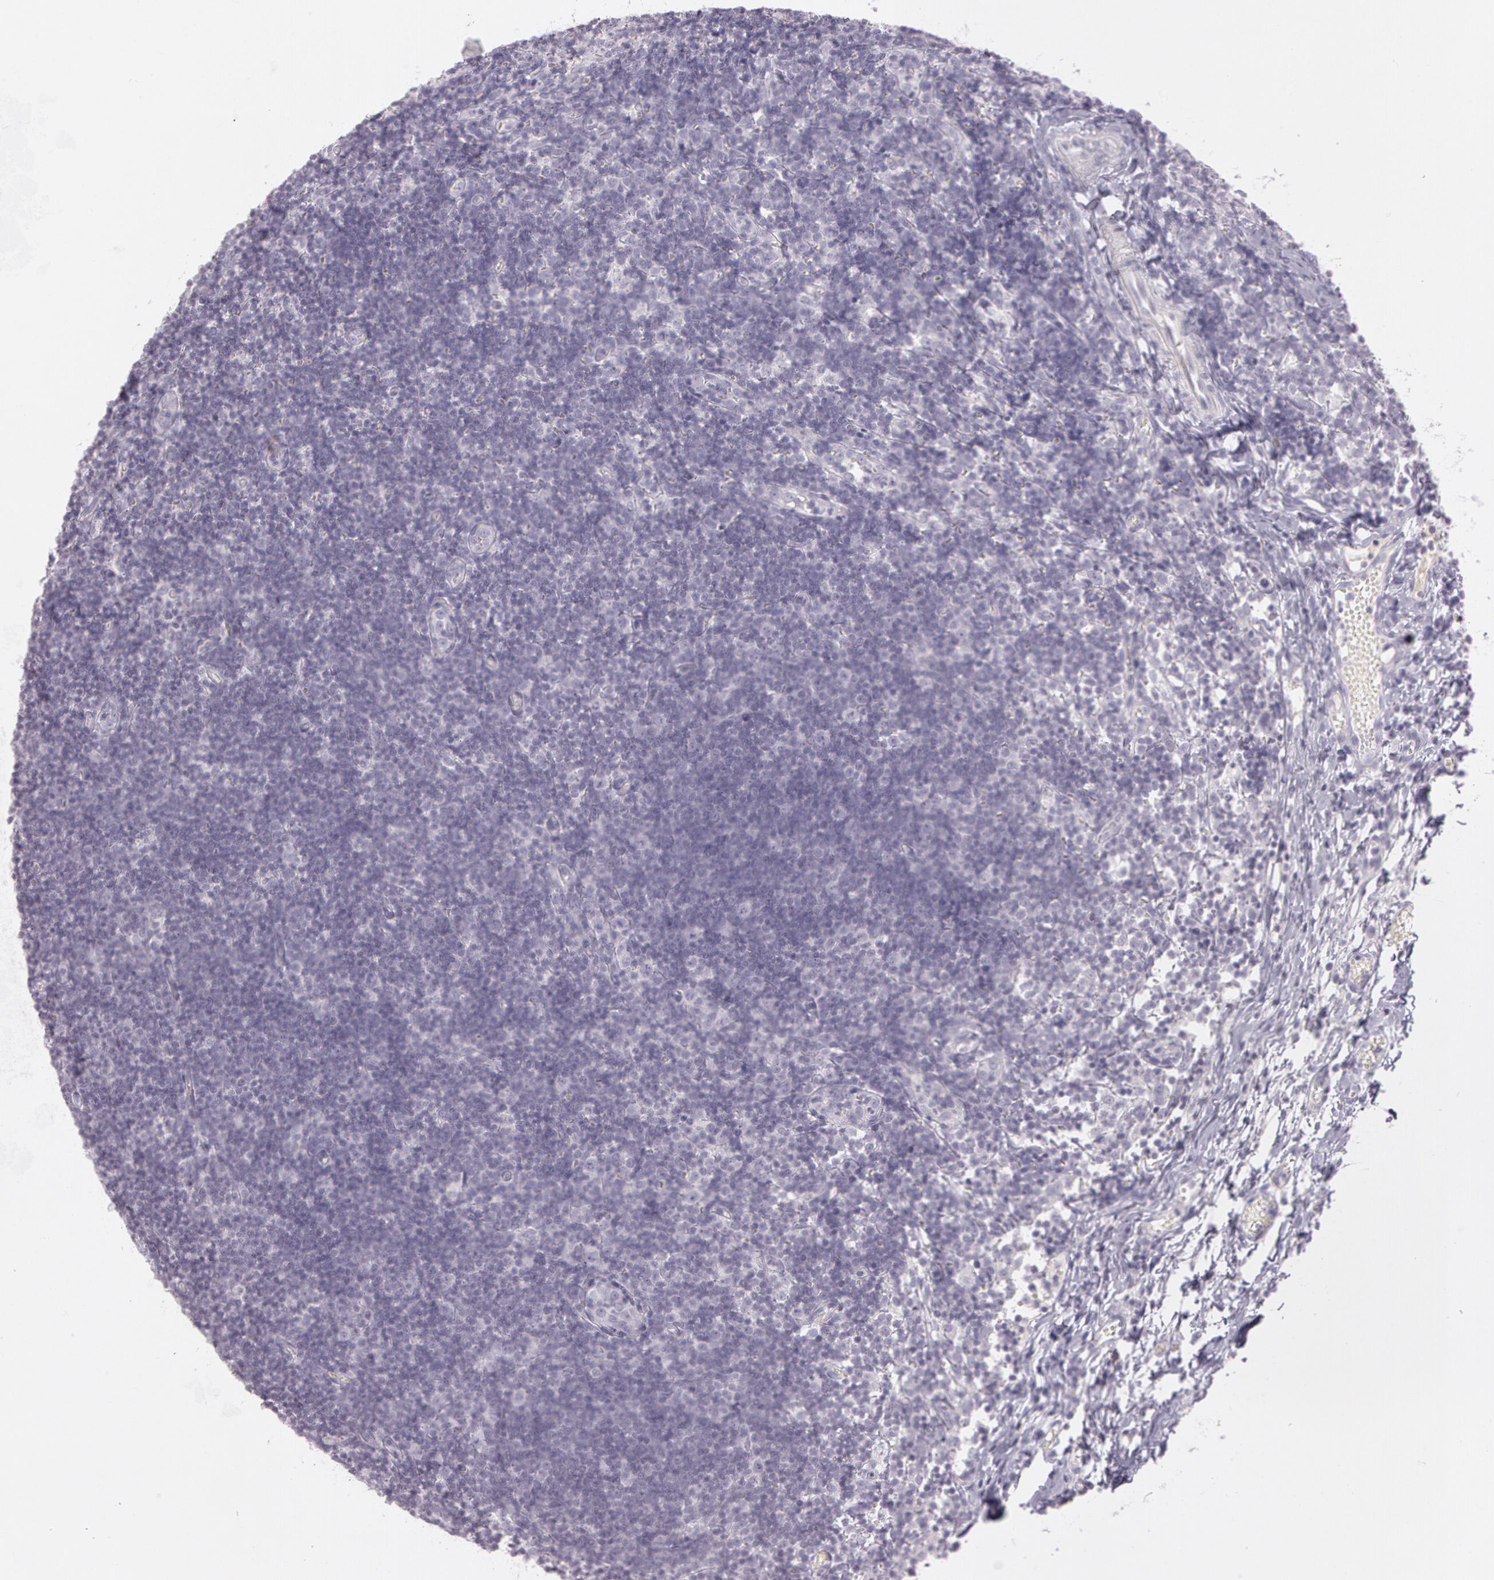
{"staining": {"intensity": "negative", "quantity": "none", "location": "none"}, "tissue": "lymph node", "cell_type": "Germinal center cells", "image_type": "normal", "snomed": [{"axis": "morphology", "description": "Normal tissue, NOS"}, {"axis": "morphology", "description": "Inflammation, NOS"}, {"axis": "topography", "description": "Lymph node"}, {"axis": "topography", "description": "Salivary gland"}], "caption": "This is an IHC micrograph of unremarkable human lymph node. There is no staining in germinal center cells.", "gene": "OTC", "patient": {"sex": "male", "age": 3}}